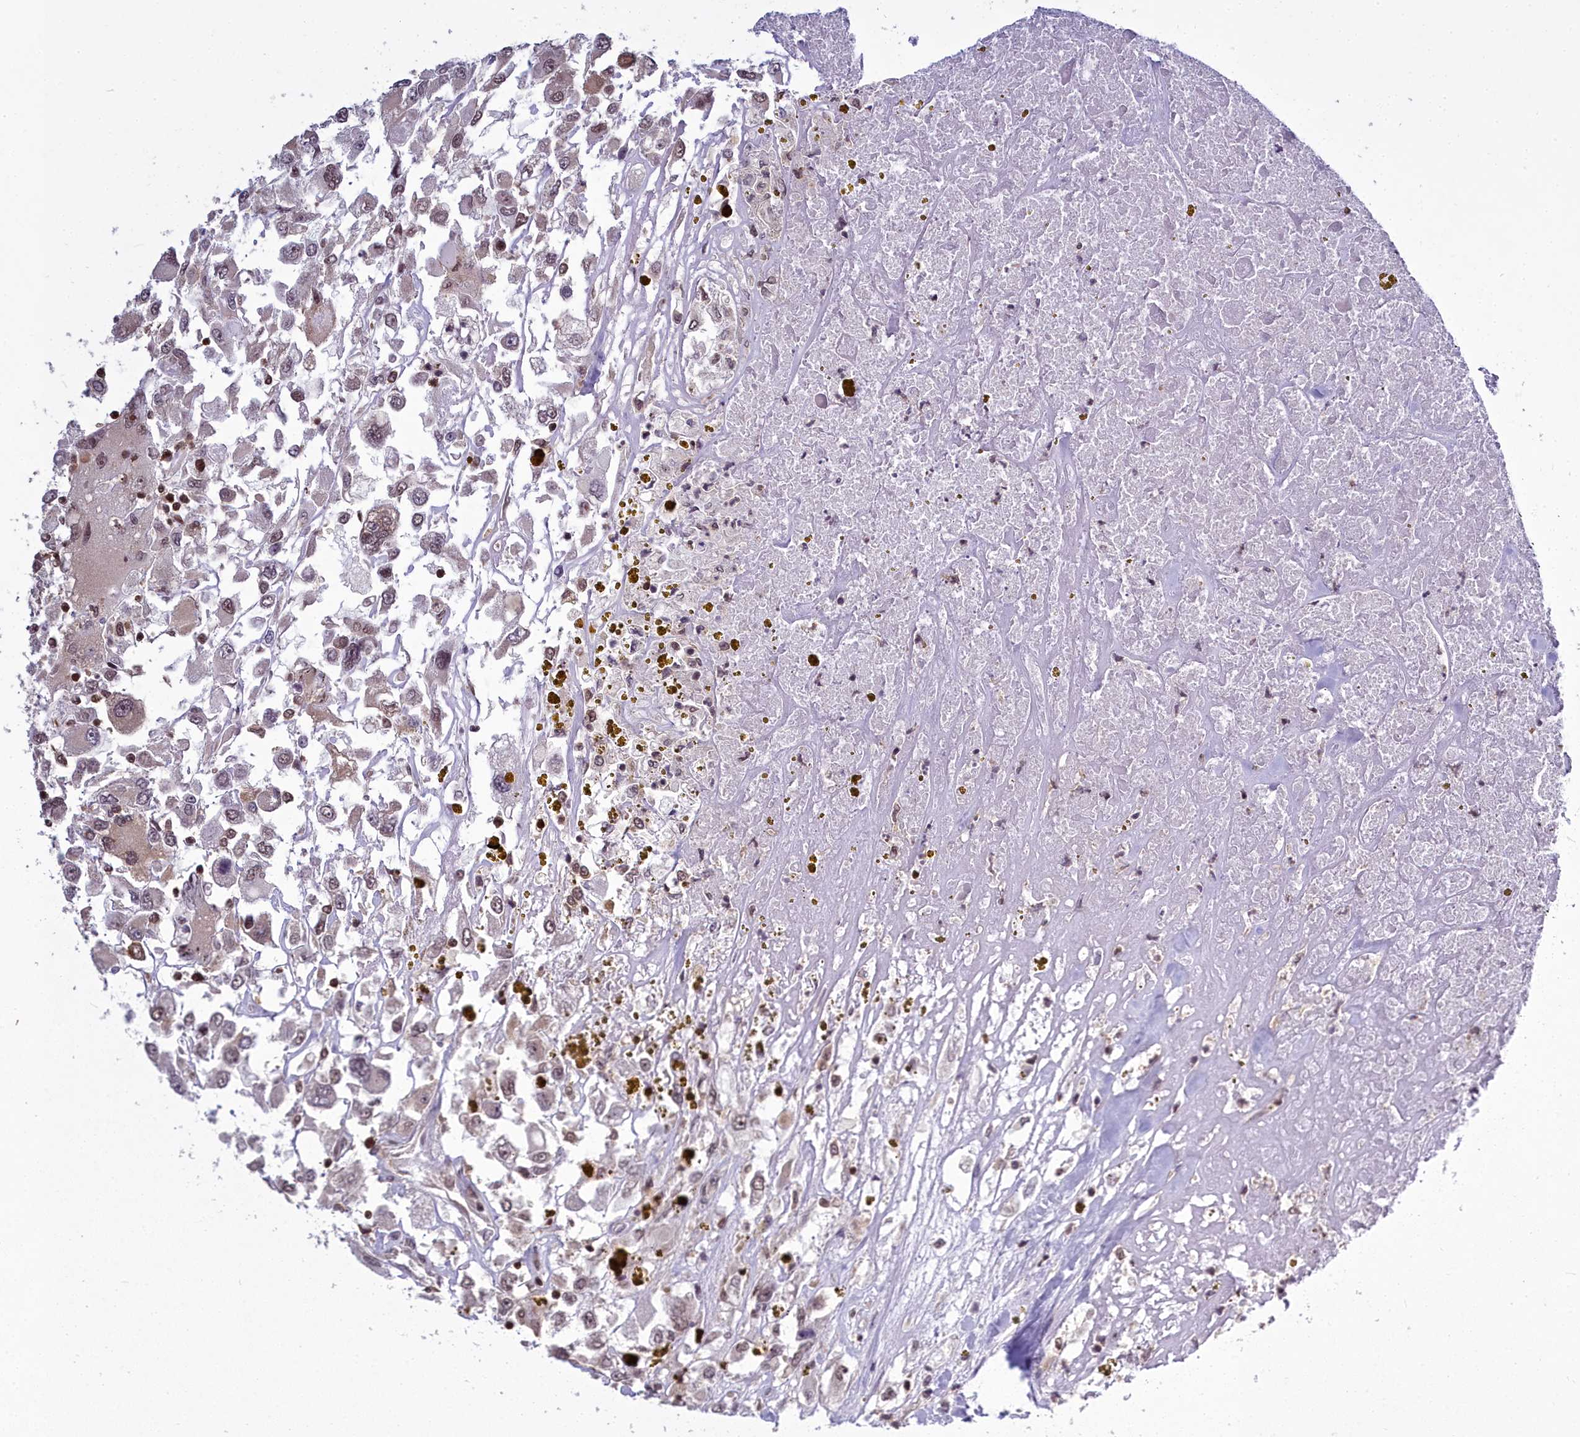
{"staining": {"intensity": "moderate", "quantity": "25%-75%", "location": "nuclear"}, "tissue": "renal cancer", "cell_type": "Tumor cells", "image_type": "cancer", "snomed": [{"axis": "morphology", "description": "Adenocarcinoma, NOS"}, {"axis": "topography", "description": "Kidney"}], "caption": "Renal adenocarcinoma stained with DAB IHC reveals medium levels of moderate nuclear positivity in approximately 25%-75% of tumor cells.", "gene": "GMEB1", "patient": {"sex": "female", "age": 52}}